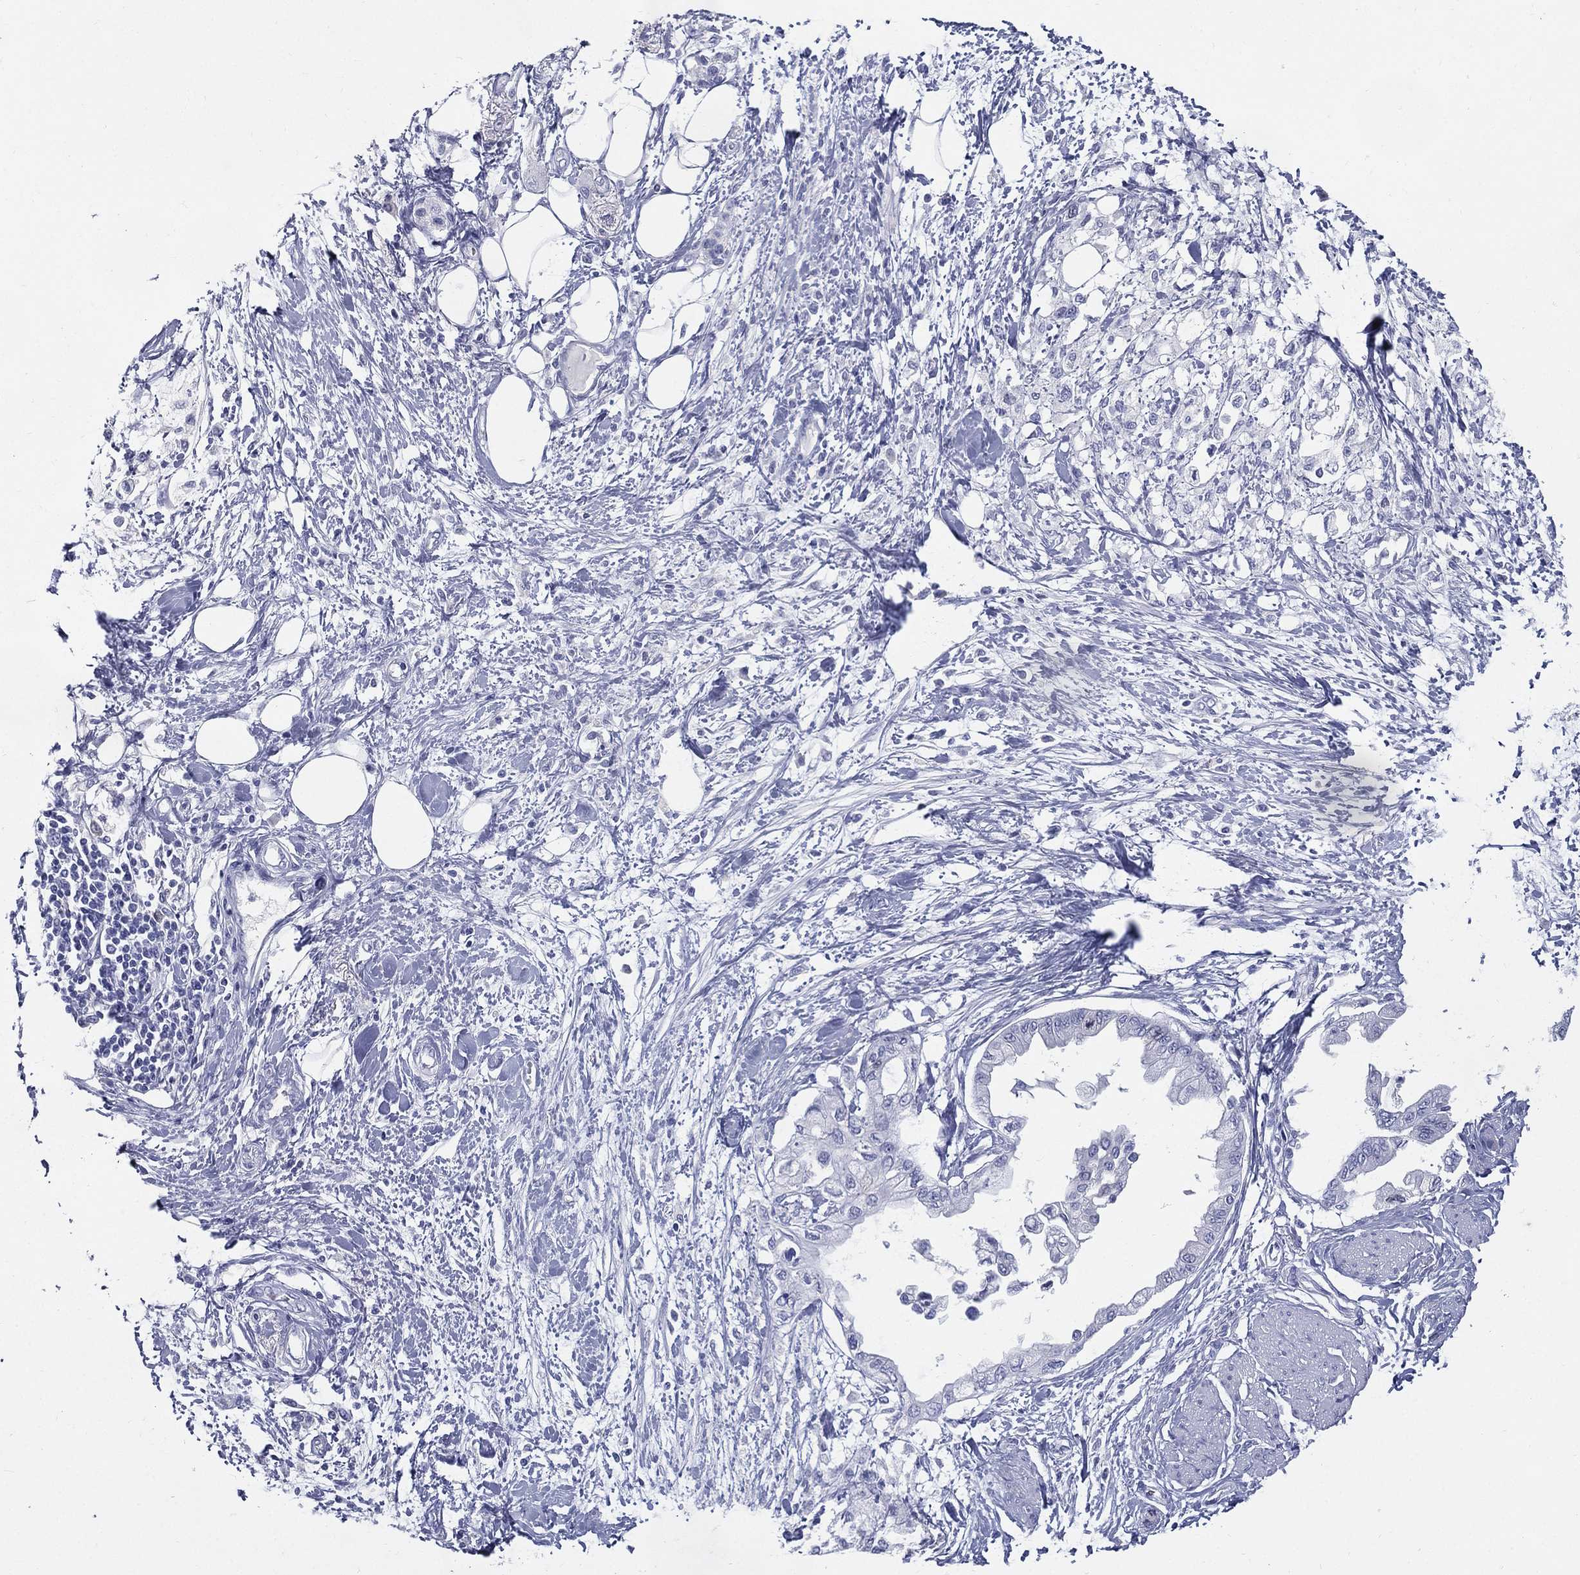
{"staining": {"intensity": "negative", "quantity": "none", "location": "none"}, "tissue": "pancreatic cancer", "cell_type": "Tumor cells", "image_type": "cancer", "snomed": [{"axis": "morphology", "description": "Normal tissue, NOS"}, {"axis": "morphology", "description": "Adenocarcinoma, NOS"}, {"axis": "topography", "description": "Pancreas"}, {"axis": "topography", "description": "Duodenum"}], "caption": "High power microscopy image of an immunohistochemistry histopathology image of pancreatic cancer (adenocarcinoma), revealing no significant staining in tumor cells.", "gene": "KIF2C", "patient": {"sex": "female", "age": 60}}